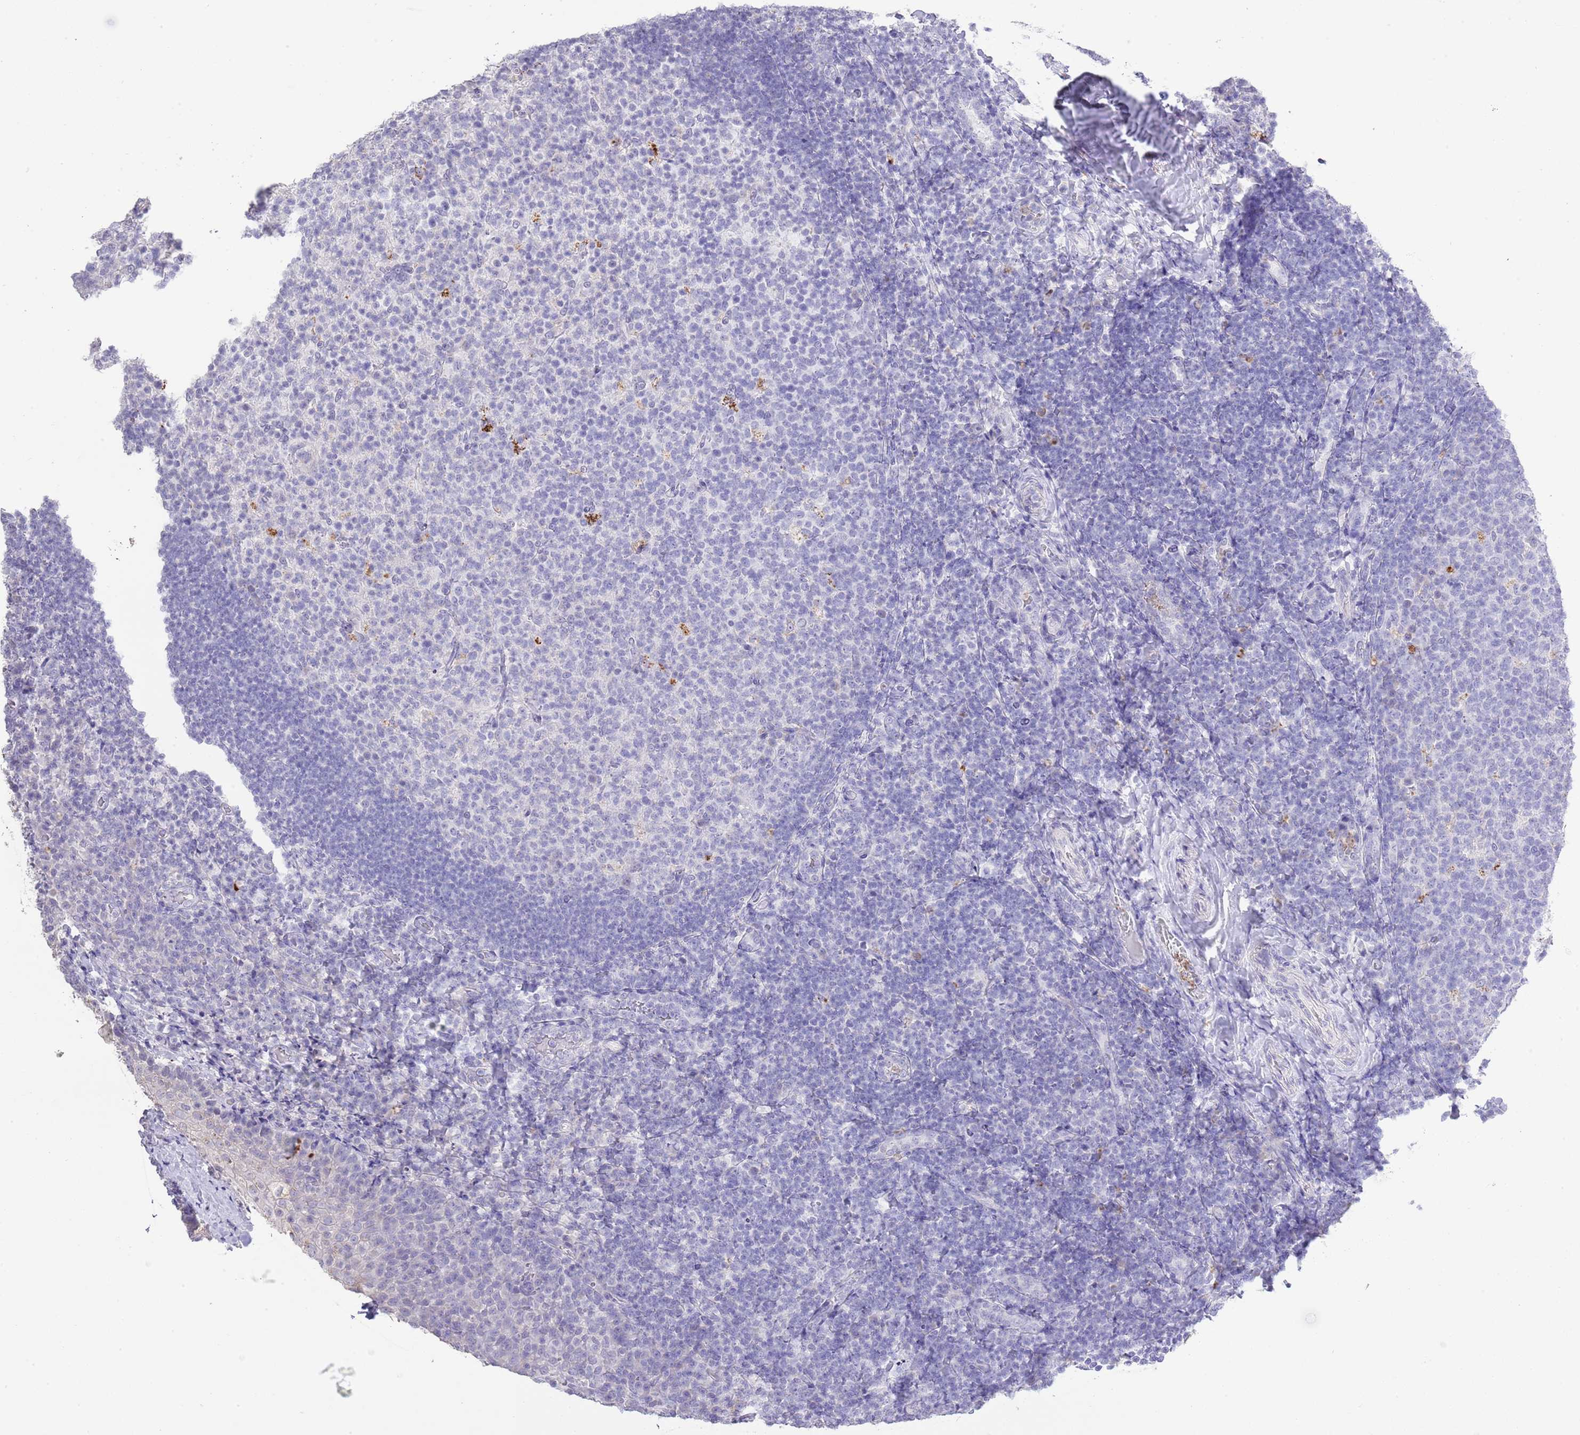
{"staining": {"intensity": "negative", "quantity": "none", "location": "none"}, "tissue": "tonsil", "cell_type": "Germinal center cells", "image_type": "normal", "snomed": [{"axis": "morphology", "description": "Normal tissue, NOS"}, {"axis": "topography", "description": "Tonsil"}], "caption": "High magnification brightfield microscopy of normal tonsil stained with DAB (3,3'-diaminobenzidine) (brown) and counterstained with hematoxylin (blue): germinal center cells show no significant positivity. (DAB (3,3'-diaminobenzidine) immunohistochemistry visualized using brightfield microscopy, high magnification).", "gene": "OR2Z1", "patient": {"sex": "female", "age": 10}}